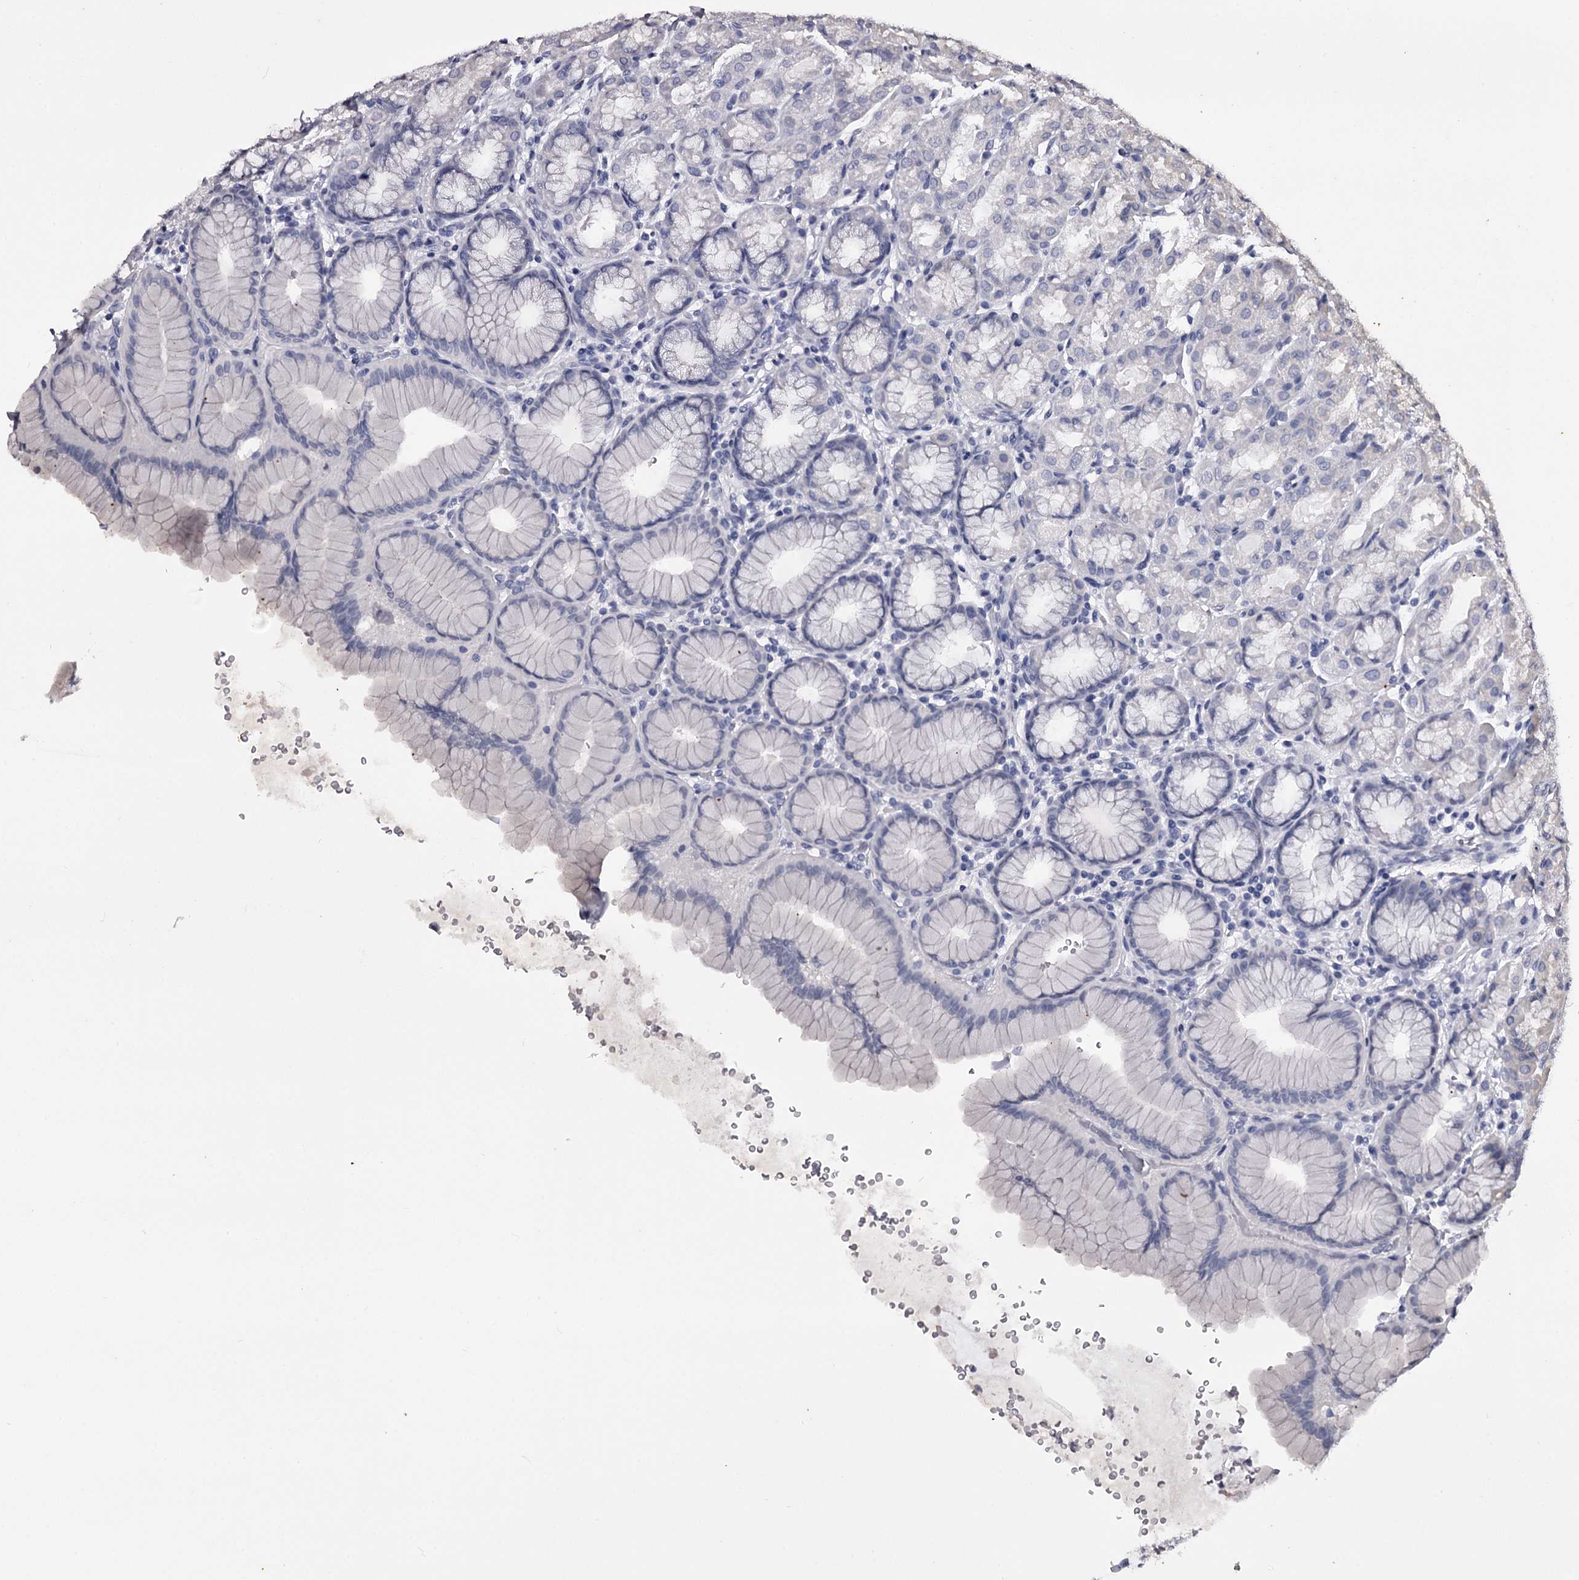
{"staining": {"intensity": "negative", "quantity": "none", "location": "none"}, "tissue": "stomach", "cell_type": "Glandular cells", "image_type": "normal", "snomed": [{"axis": "morphology", "description": "Normal tissue, NOS"}, {"axis": "topography", "description": "Stomach"}], "caption": "An immunohistochemistry micrograph of unremarkable stomach is shown. There is no staining in glandular cells of stomach.", "gene": "OVOL2", "patient": {"sex": "male", "age": 42}}